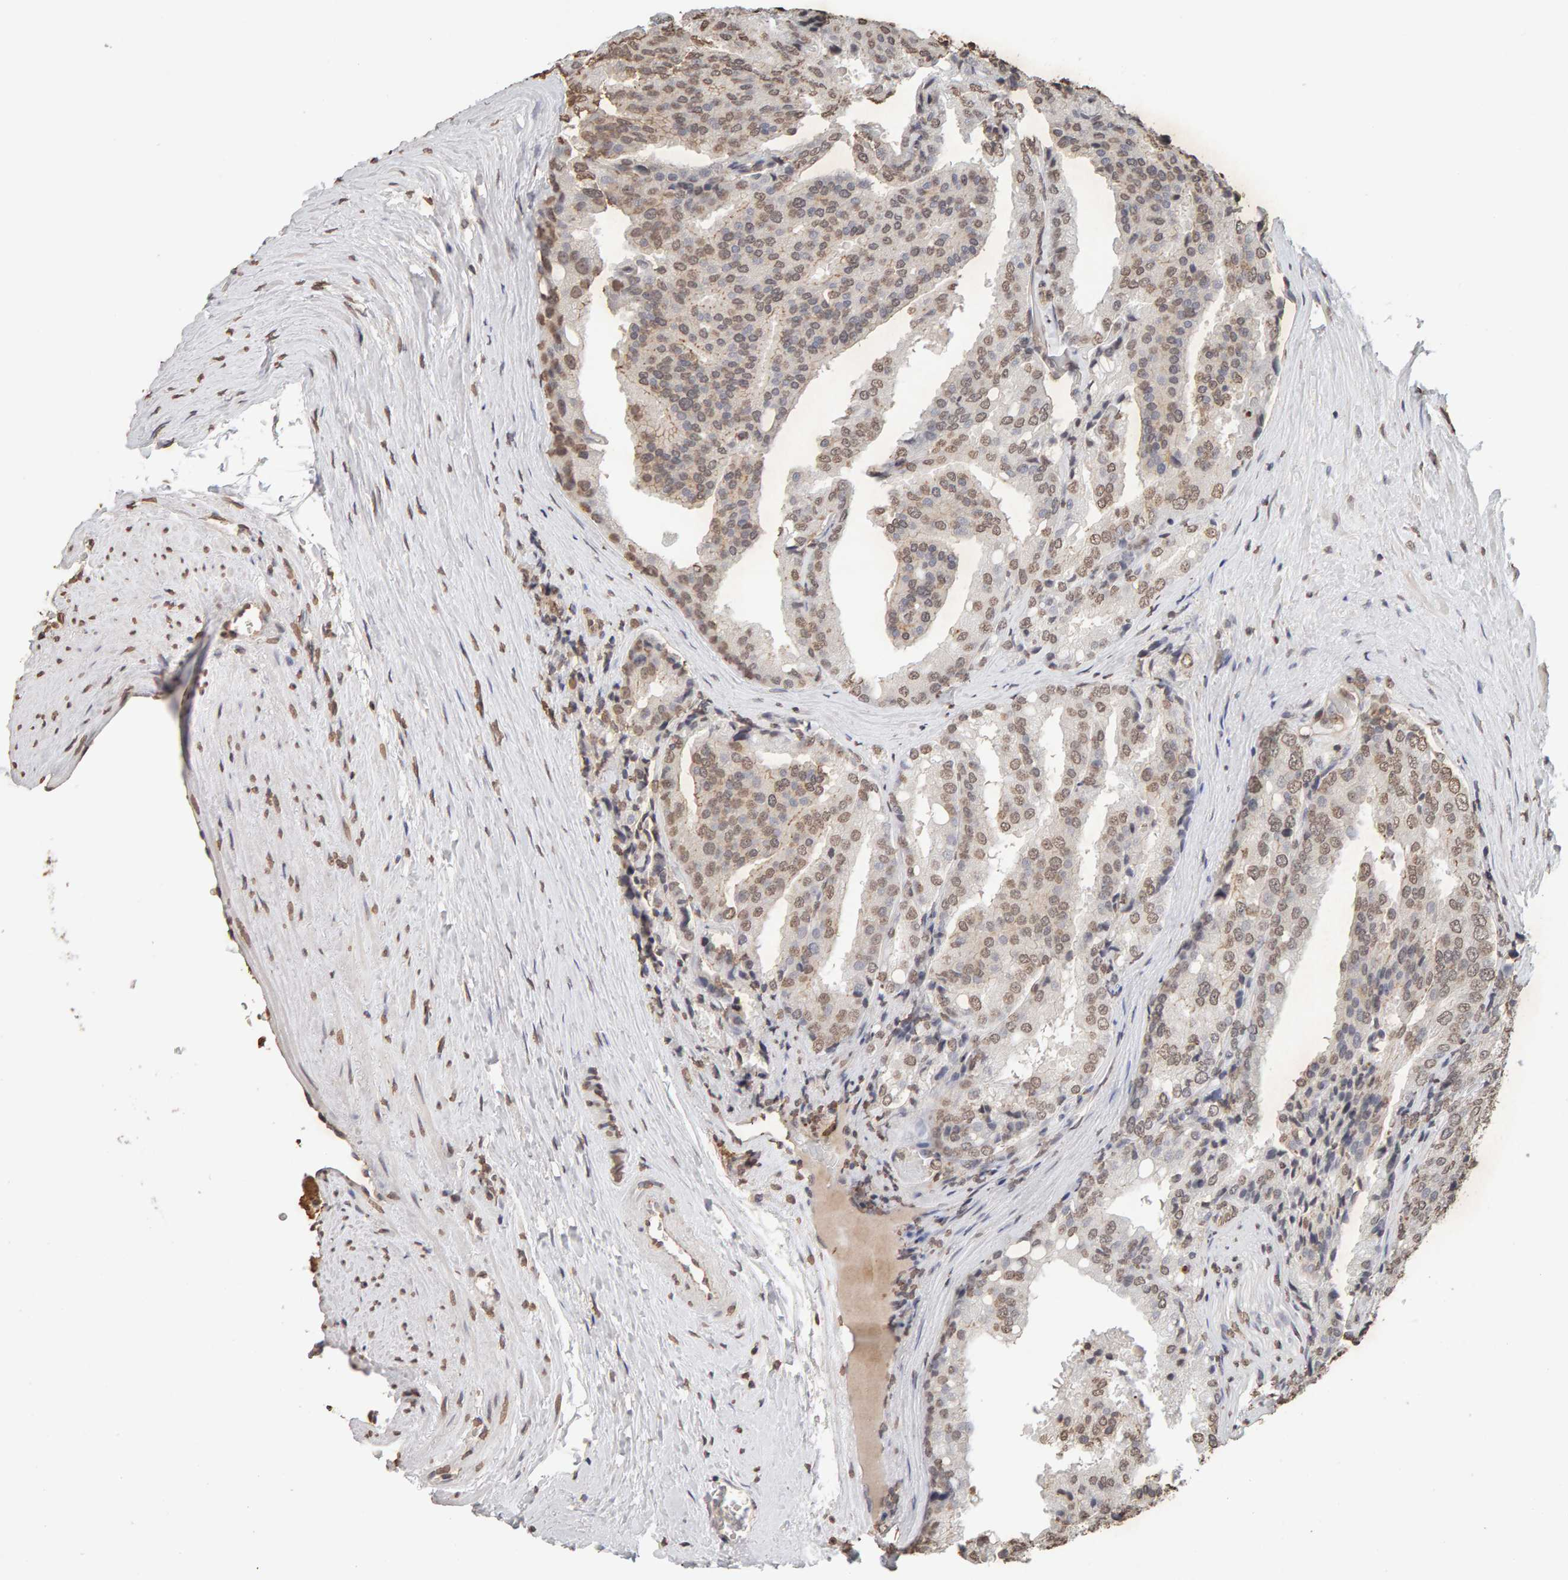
{"staining": {"intensity": "weak", "quantity": ">75%", "location": "nuclear"}, "tissue": "prostate cancer", "cell_type": "Tumor cells", "image_type": "cancer", "snomed": [{"axis": "morphology", "description": "Adenocarcinoma, High grade"}, {"axis": "topography", "description": "Prostate"}], "caption": "This is a photomicrograph of immunohistochemistry staining of prostate cancer (high-grade adenocarcinoma), which shows weak expression in the nuclear of tumor cells.", "gene": "DNAJB5", "patient": {"sex": "male", "age": 50}}